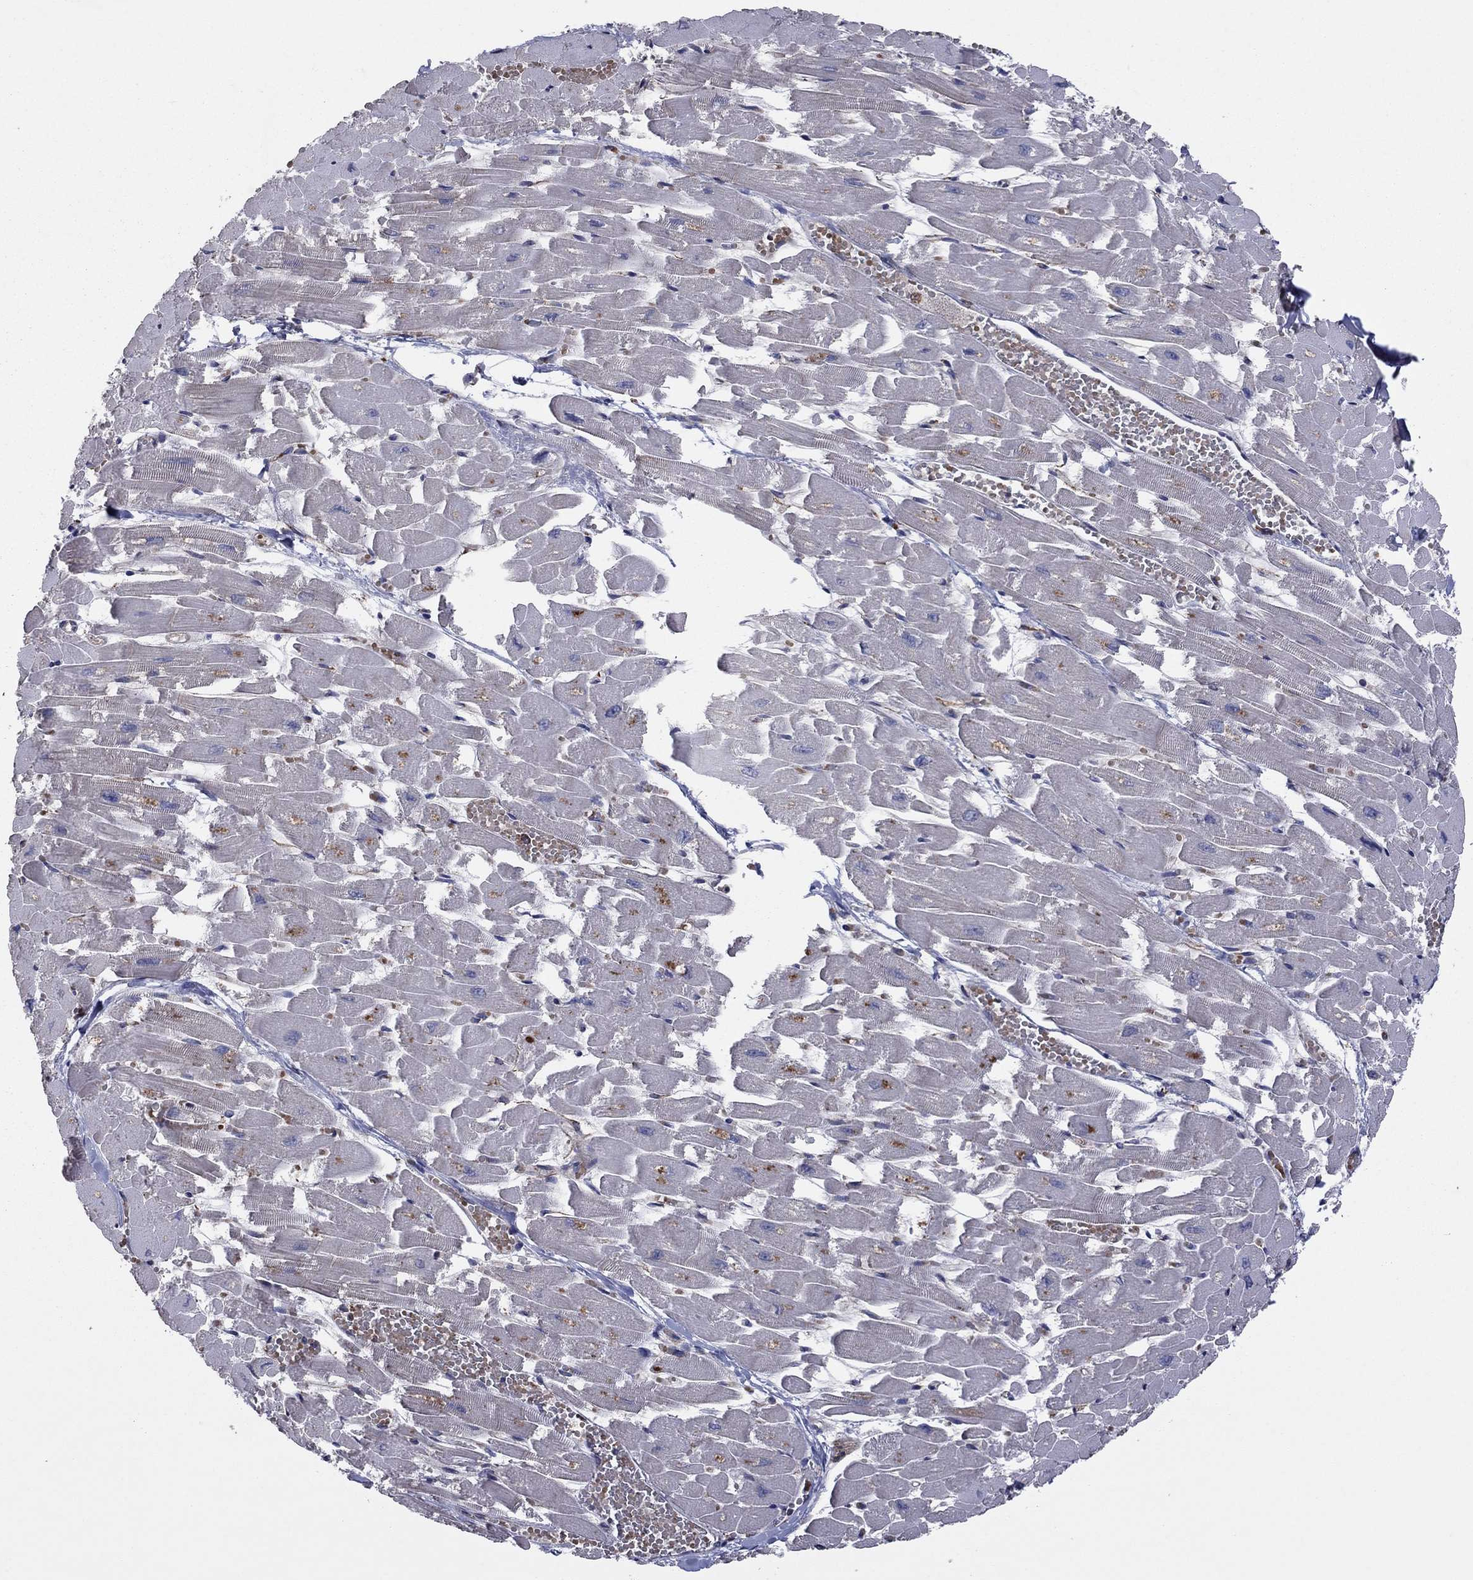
{"staining": {"intensity": "moderate", "quantity": "<25%", "location": "cytoplasmic/membranous"}, "tissue": "heart muscle", "cell_type": "Cardiomyocytes", "image_type": "normal", "snomed": [{"axis": "morphology", "description": "Normal tissue, NOS"}, {"axis": "topography", "description": "Heart"}], "caption": "This is a histology image of IHC staining of benign heart muscle, which shows moderate positivity in the cytoplasmic/membranous of cardiomyocytes.", "gene": "MEA1", "patient": {"sex": "female", "age": 52}}